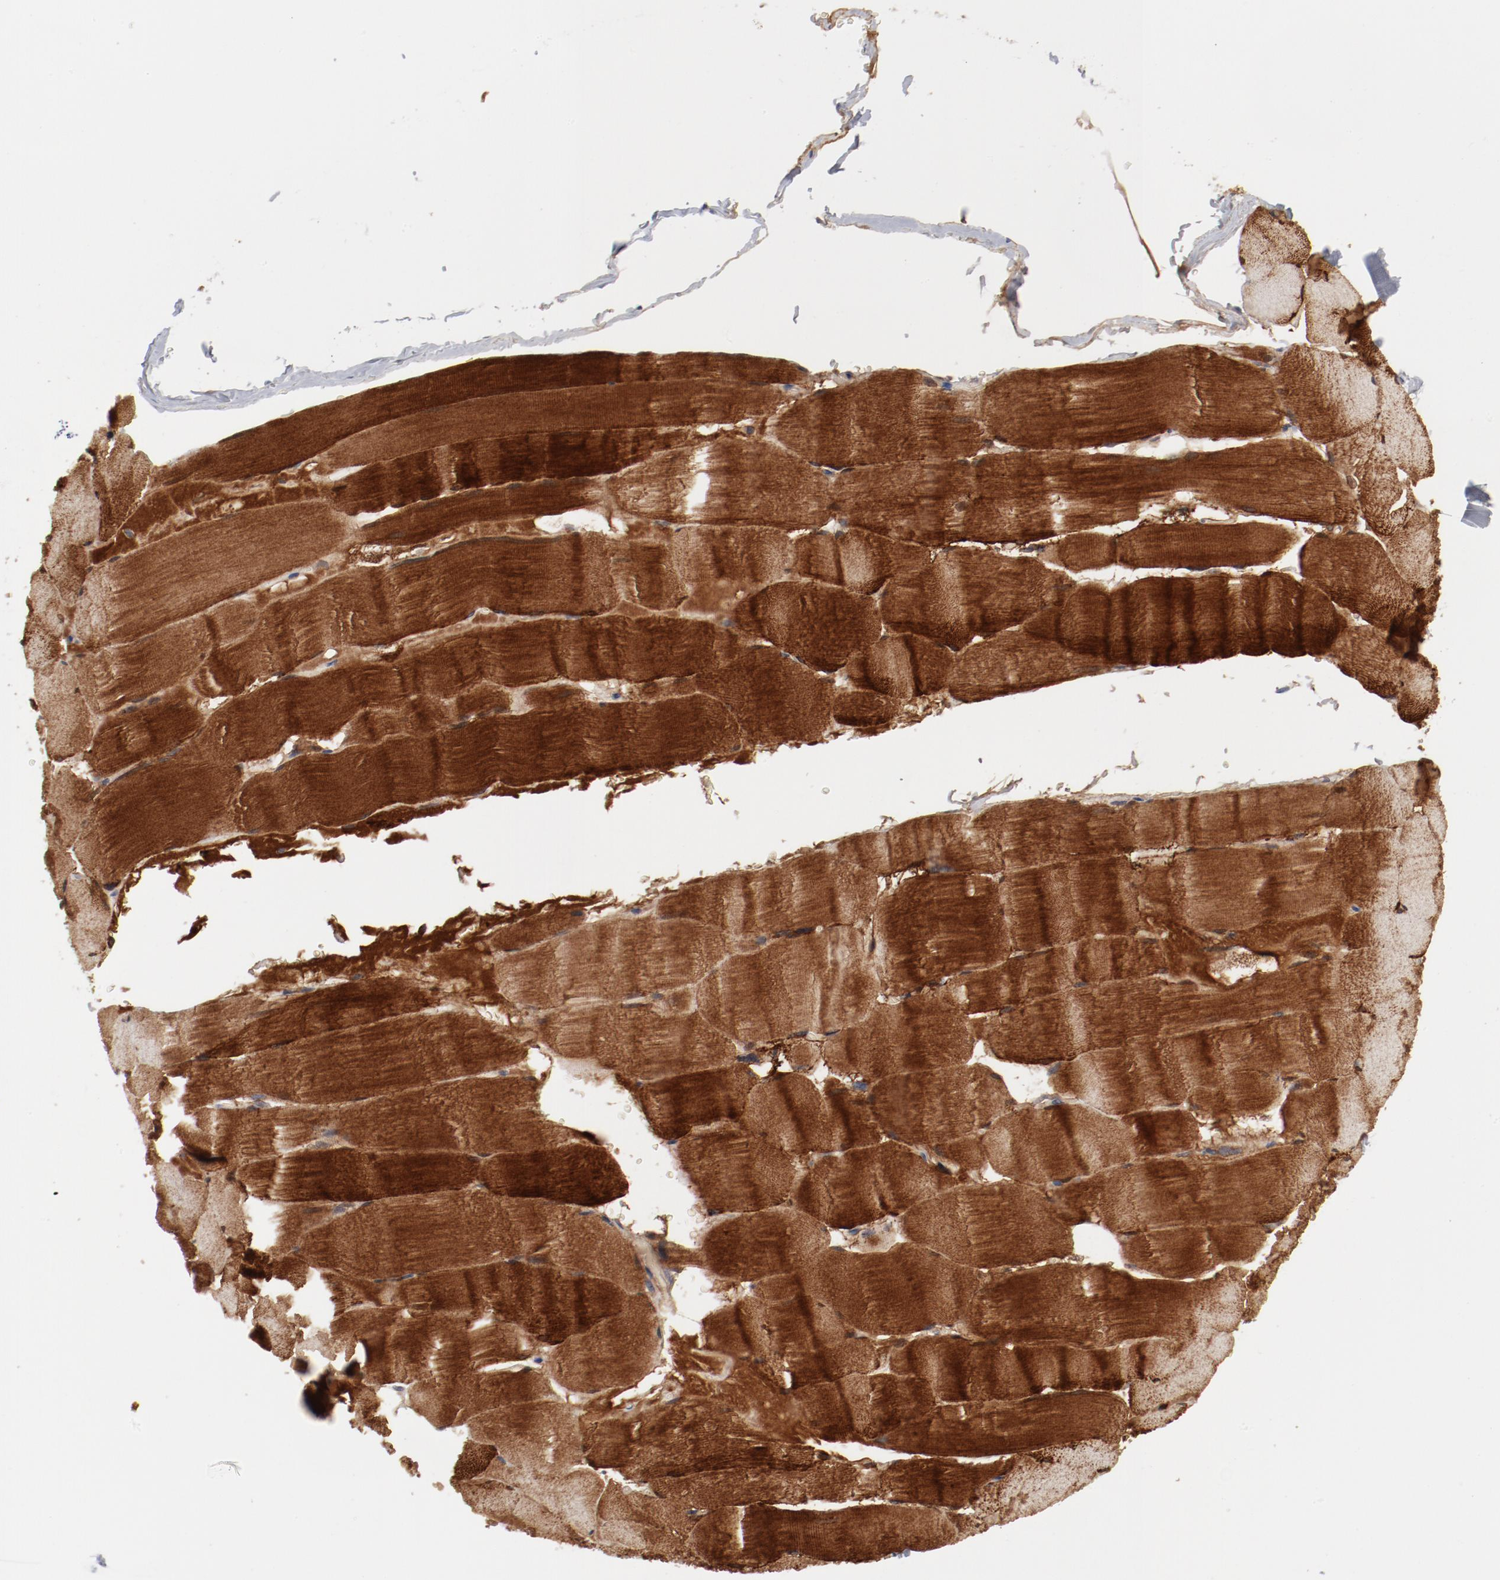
{"staining": {"intensity": "strong", "quantity": "25%-75%", "location": "cytoplasmic/membranous"}, "tissue": "skeletal muscle", "cell_type": "Myocytes", "image_type": "normal", "snomed": [{"axis": "morphology", "description": "Normal tissue, NOS"}, {"axis": "topography", "description": "Skeletal muscle"}], "caption": "This micrograph displays immunohistochemistry (IHC) staining of benign human skeletal muscle, with high strong cytoplasmic/membranous positivity in about 25%-75% of myocytes.", "gene": "SH3BGR", "patient": {"sex": "male", "age": 62}}